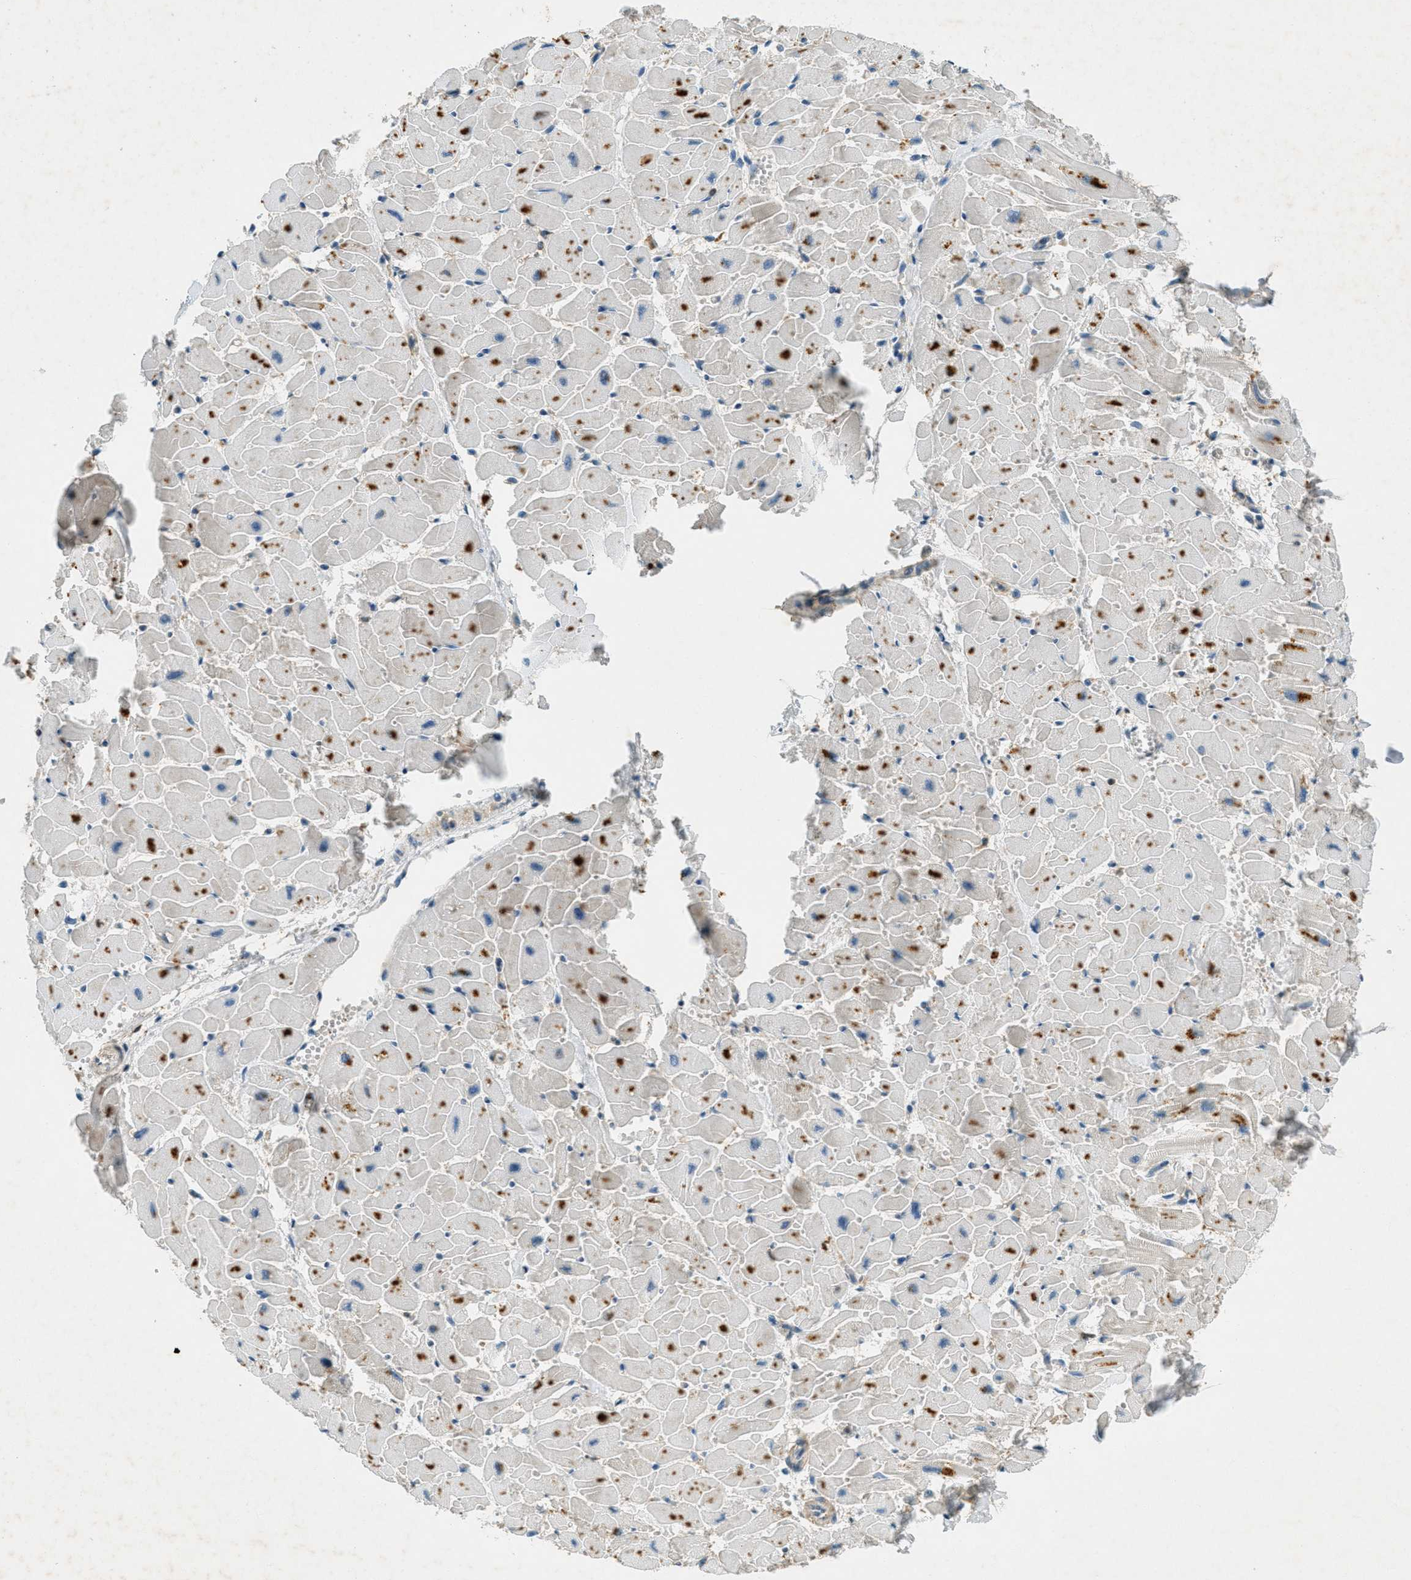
{"staining": {"intensity": "negative", "quantity": "none", "location": "none"}, "tissue": "heart muscle", "cell_type": "Cardiomyocytes", "image_type": "normal", "snomed": [{"axis": "morphology", "description": "Normal tissue, NOS"}, {"axis": "topography", "description": "Heart"}], "caption": "An IHC histopathology image of normal heart muscle is shown. There is no staining in cardiomyocytes of heart muscle.", "gene": "NUDT4B", "patient": {"sex": "female", "age": 19}}